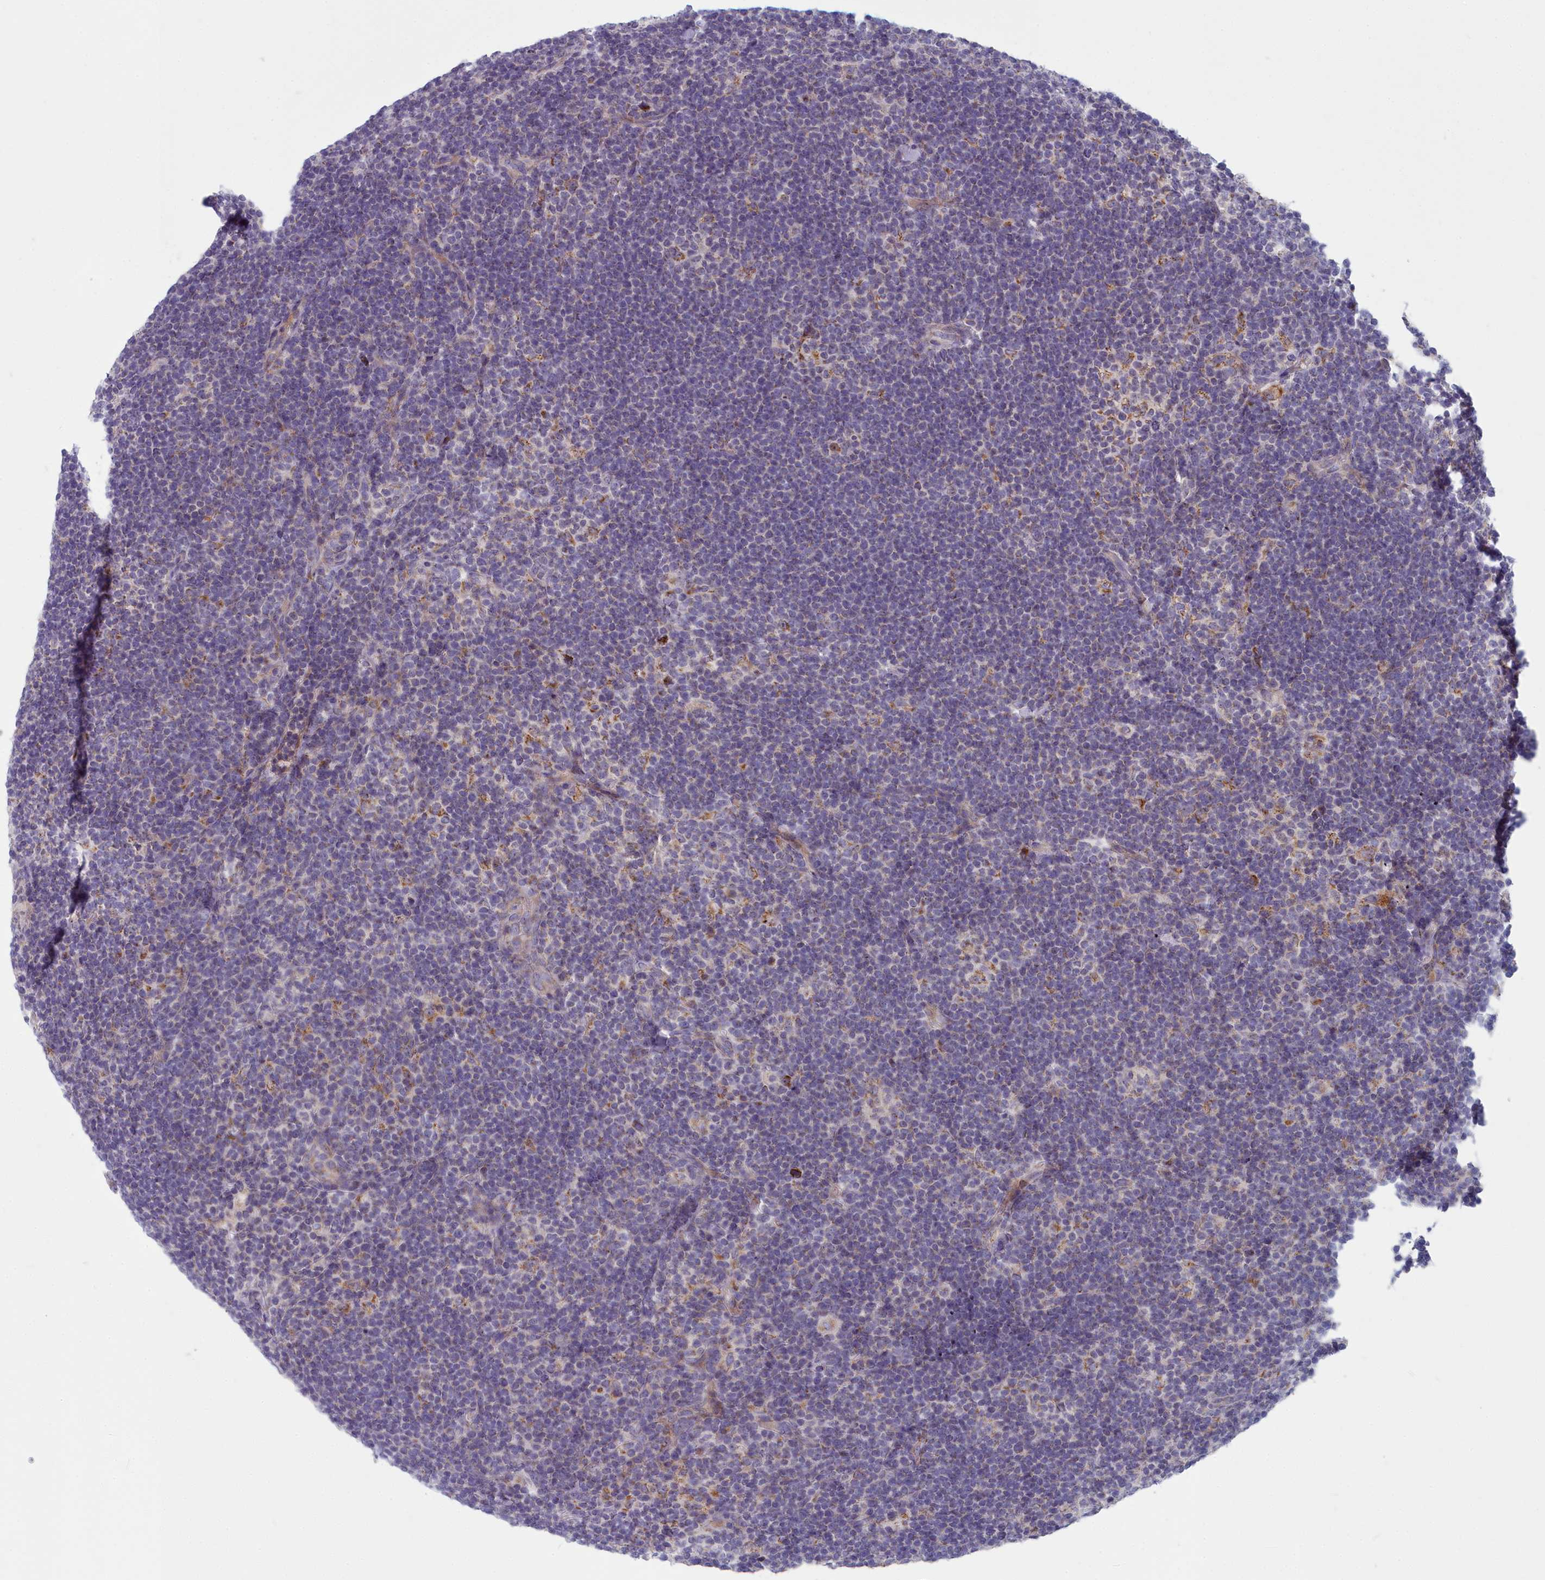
{"staining": {"intensity": "negative", "quantity": "none", "location": "none"}, "tissue": "lymphoma", "cell_type": "Tumor cells", "image_type": "cancer", "snomed": [{"axis": "morphology", "description": "Hodgkin's disease, NOS"}, {"axis": "topography", "description": "Lymph node"}], "caption": "The IHC image has no significant staining in tumor cells of Hodgkin's disease tissue.", "gene": "INSYN2A", "patient": {"sex": "female", "age": 57}}